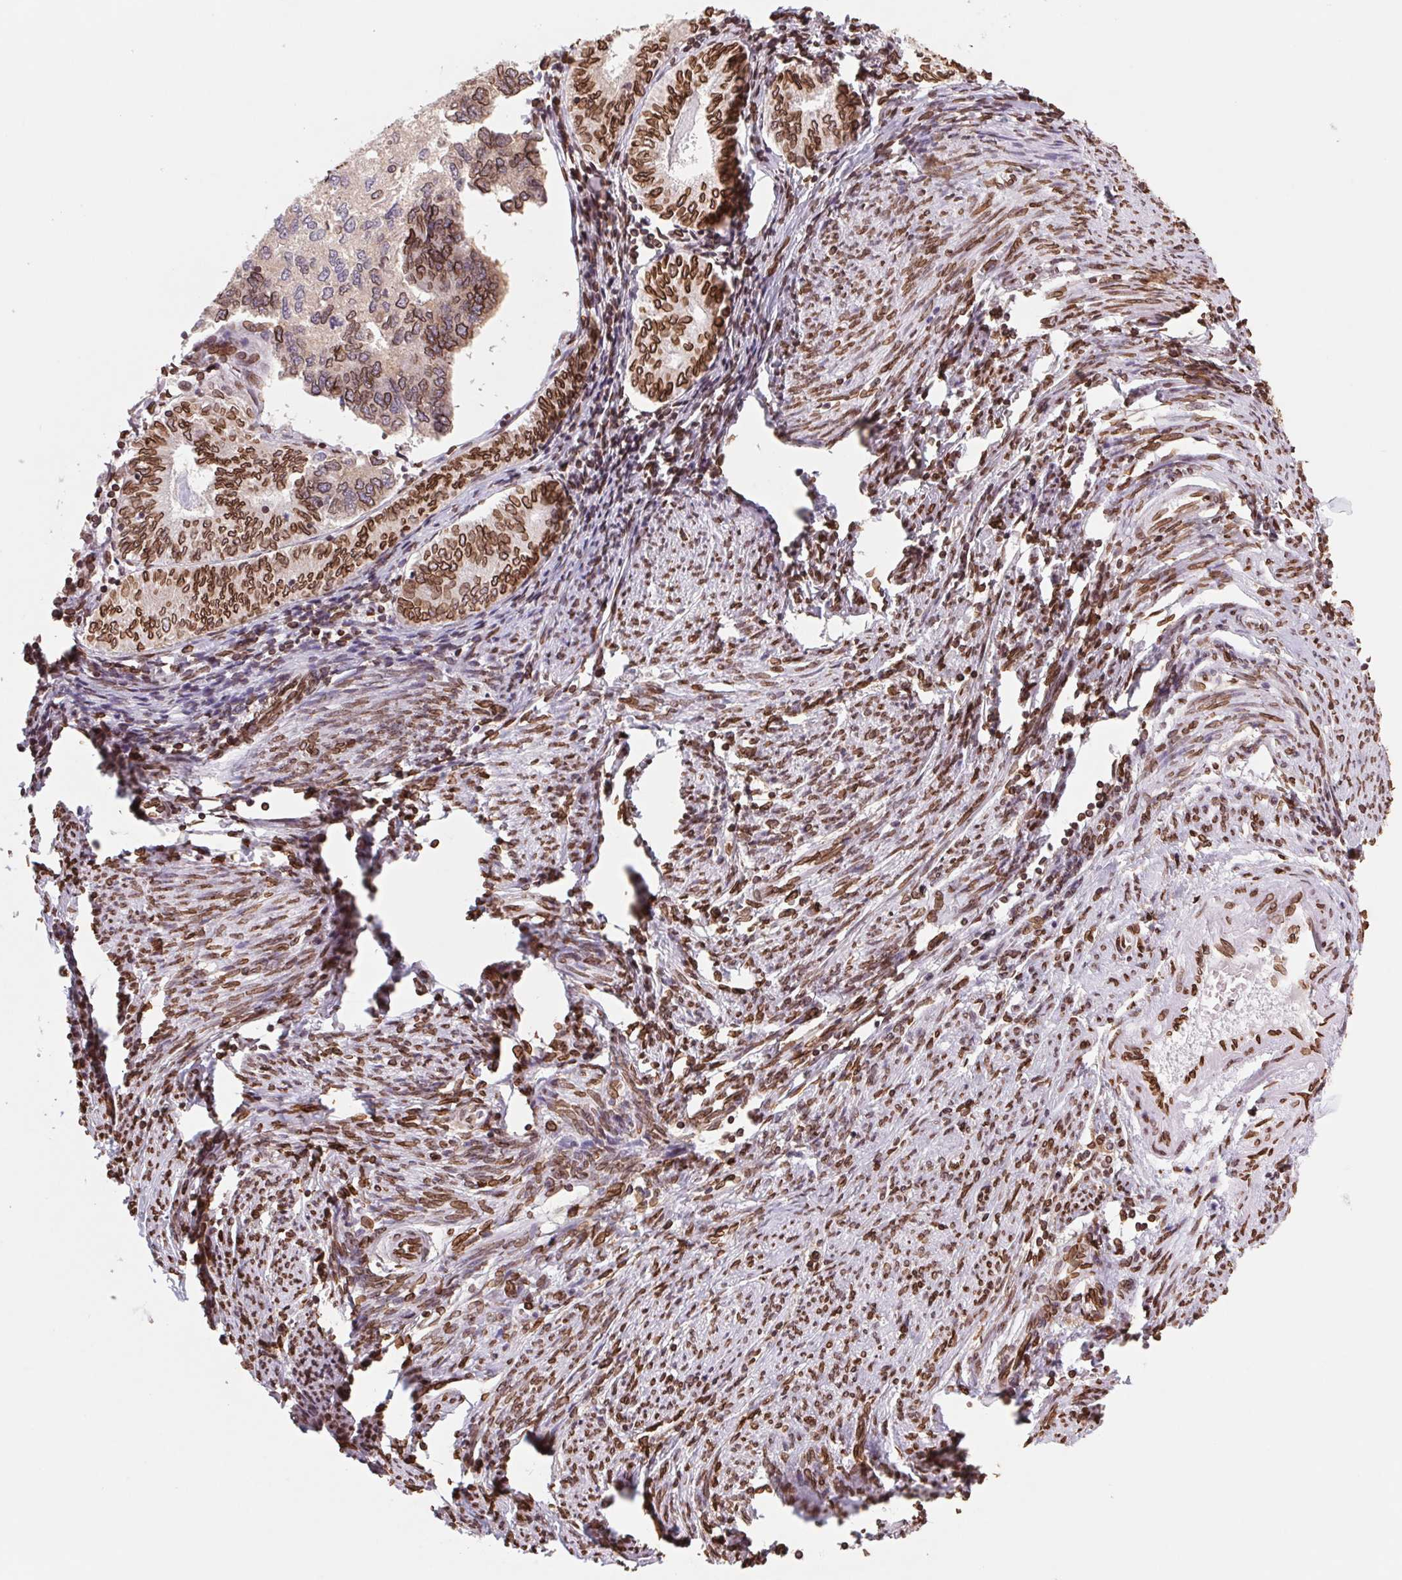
{"staining": {"intensity": "strong", "quantity": ">75%", "location": "cytoplasmic/membranous,nuclear"}, "tissue": "endometrial cancer", "cell_type": "Tumor cells", "image_type": "cancer", "snomed": [{"axis": "morphology", "description": "Carcinoma, NOS"}, {"axis": "topography", "description": "Uterus"}], "caption": "Protein expression by immunohistochemistry (IHC) reveals strong cytoplasmic/membranous and nuclear positivity in approximately >75% of tumor cells in carcinoma (endometrial).", "gene": "LMNB2", "patient": {"sex": "female", "age": 76}}